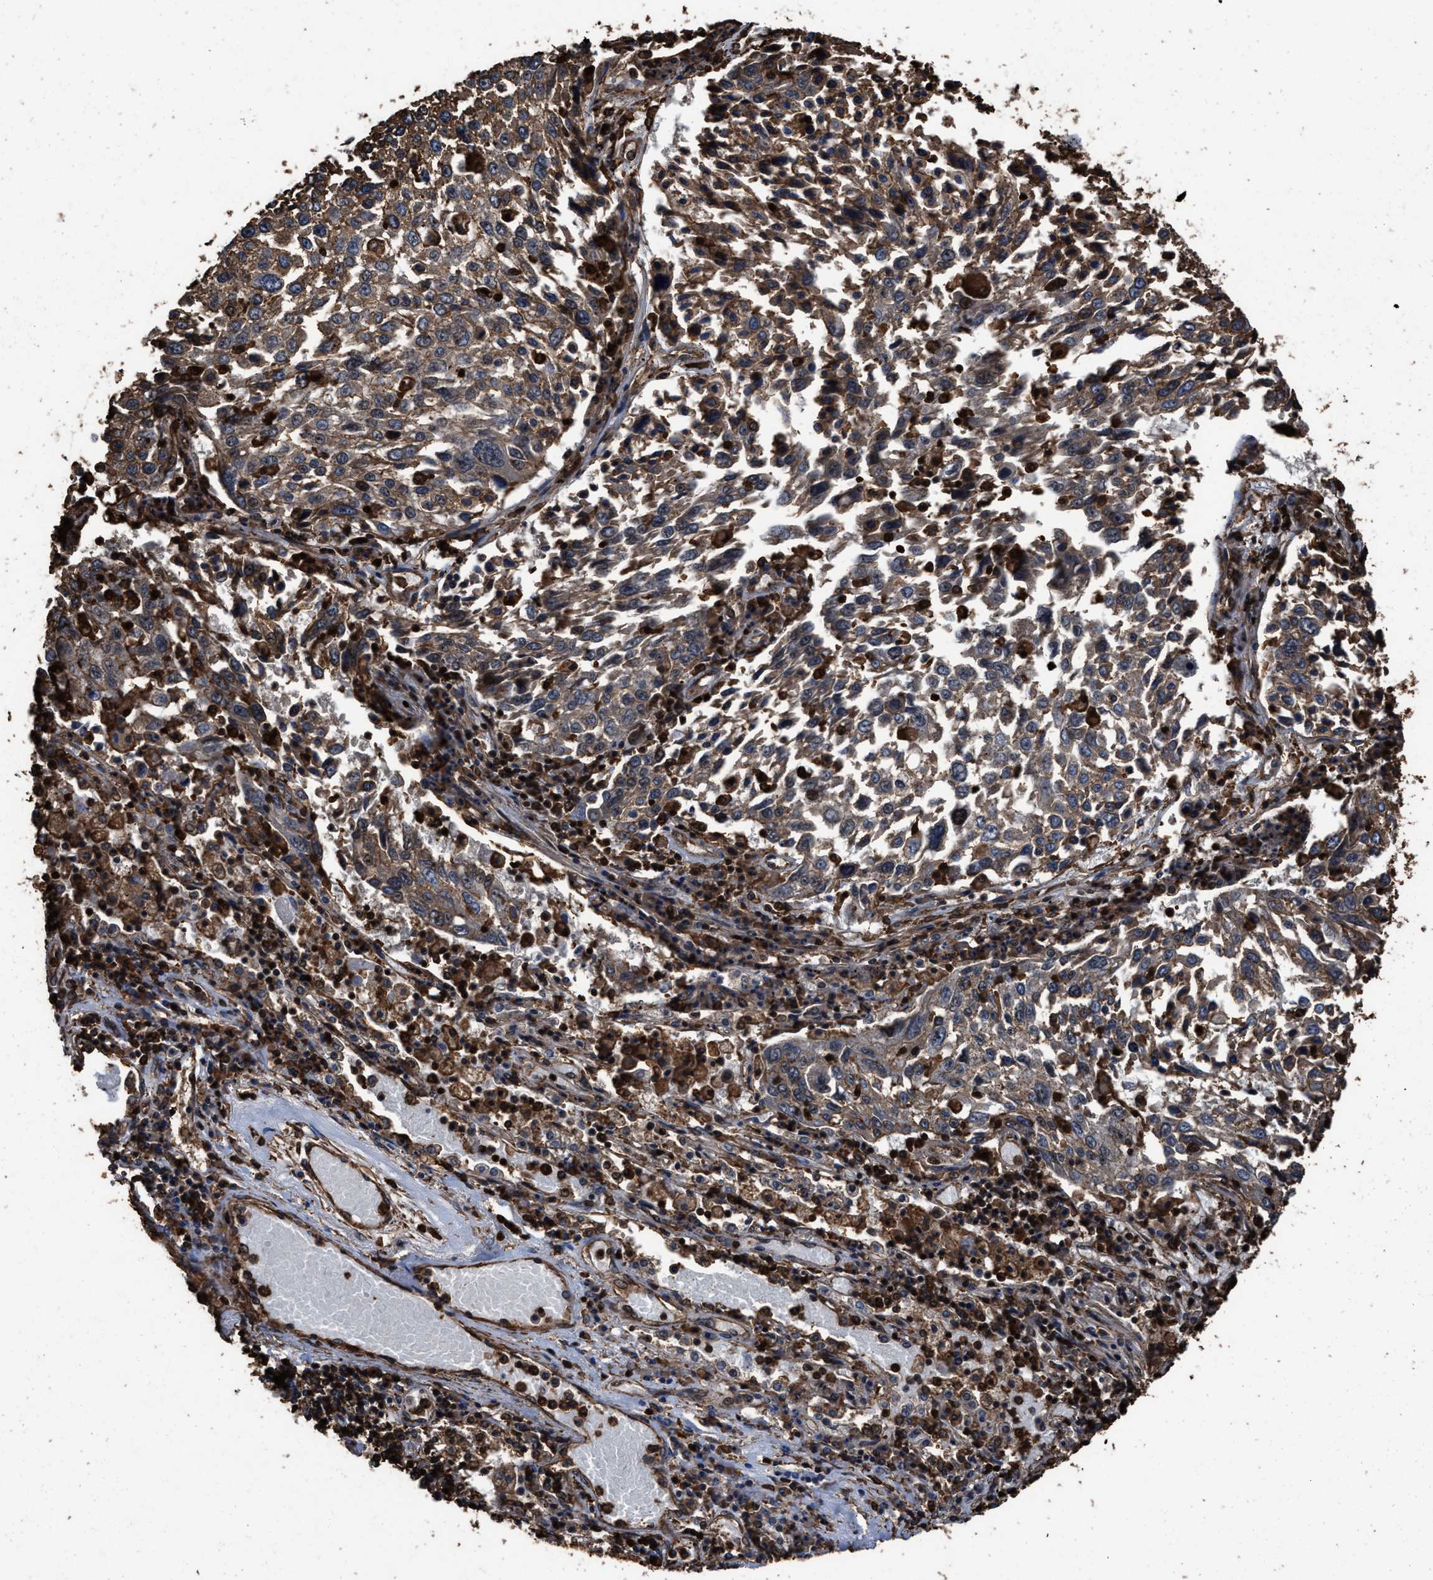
{"staining": {"intensity": "moderate", "quantity": "25%-75%", "location": "cytoplasmic/membranous"}, "tissue": "lung cancer", "cell_type": "Tumor cells", "image_type": "cancer", "snomed": [{"axis": "morphology", "description": "Squamous cell carcinoma, NOS"}, {"axis": "topography", "description": "Lung"}], "caption": "Immunohistochemistry (IHC) histopathology image of neoplastic tissue: lung cancer stained using immunohistochemistry demonstrates medium levels of moderate protein expression localized specifically in the cytoplasmic/membranous of tumor cells, appearing as a cytoplasmic/membranous brown color.", "gene": "KBTBD2", "patient": {"sex": "male", "age": 65}}